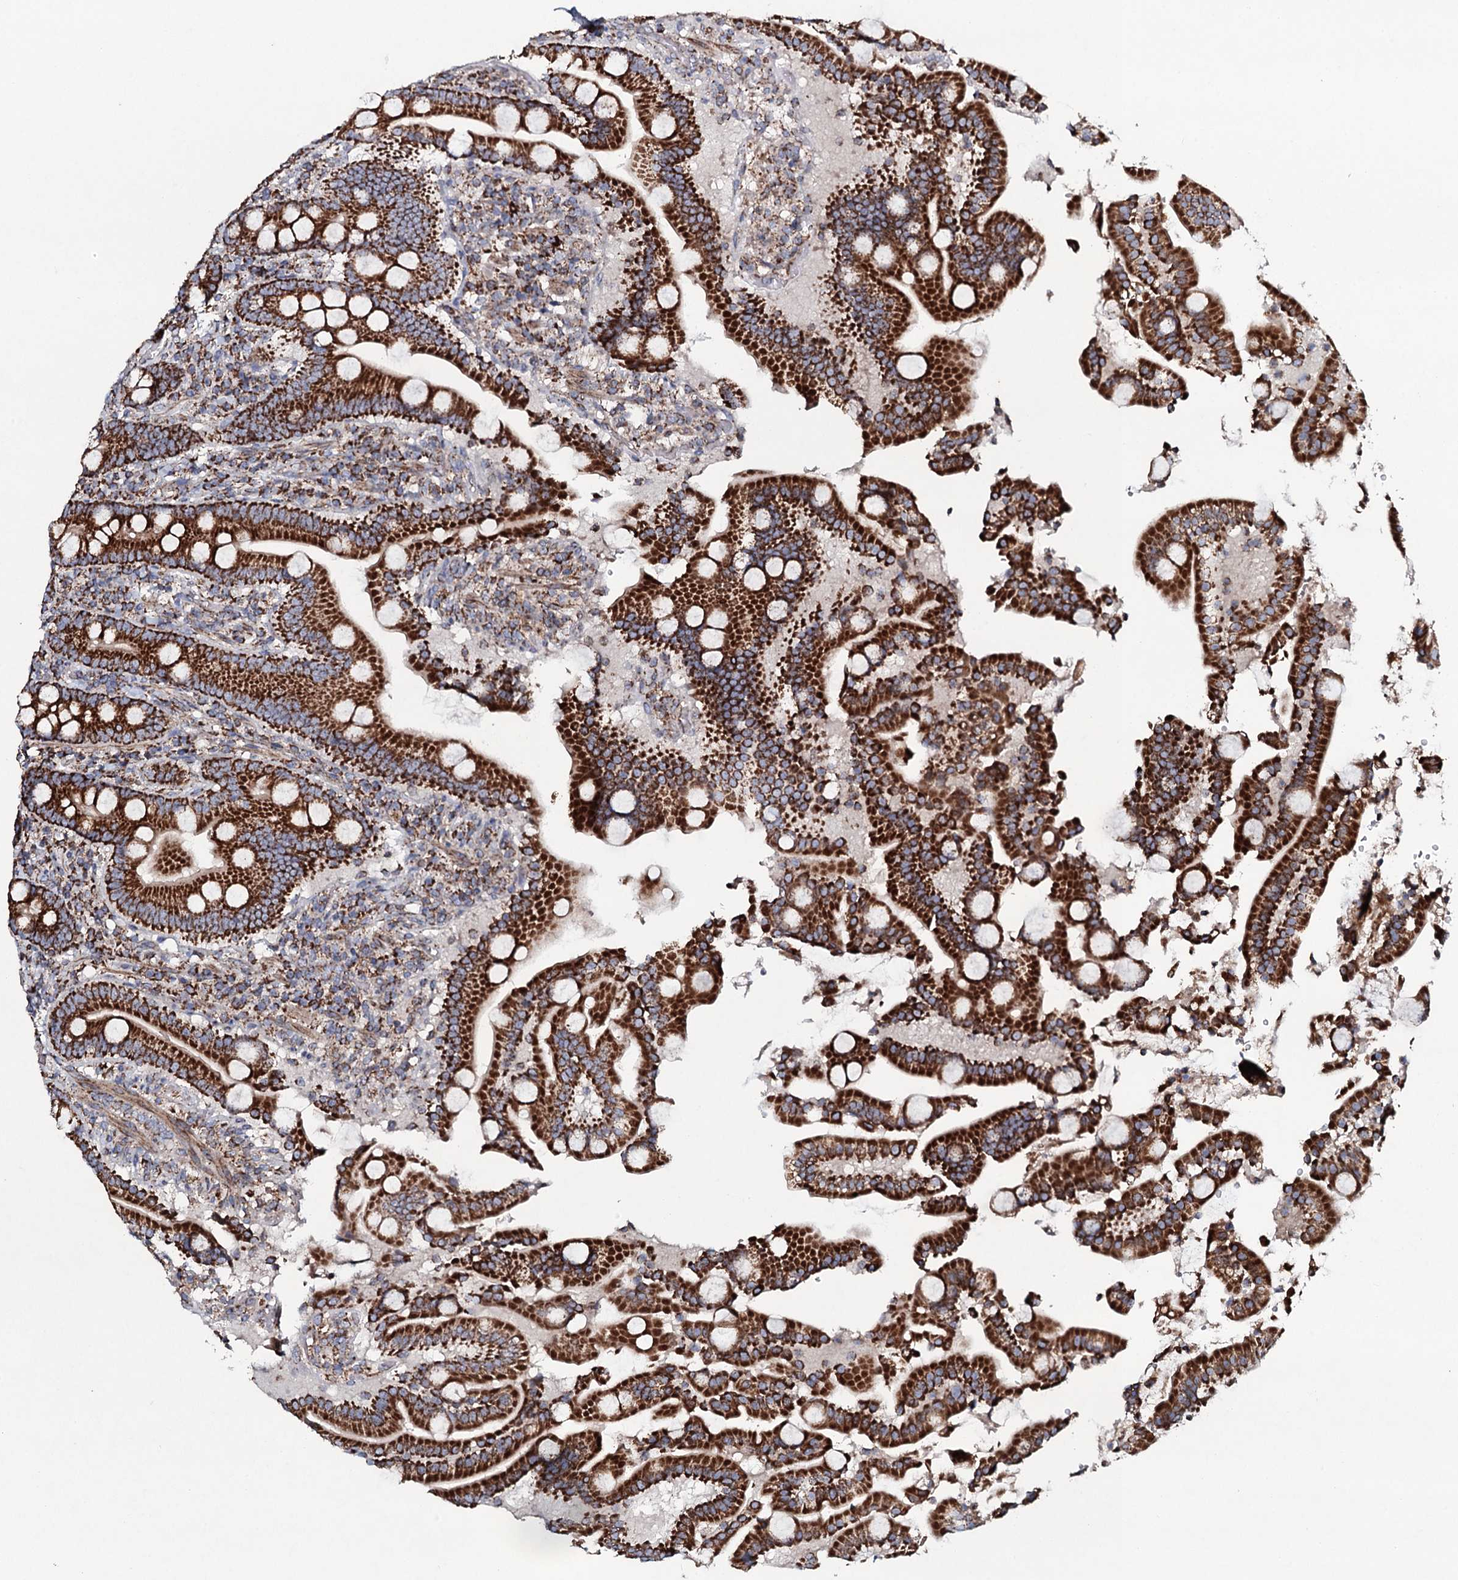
{"staining": {"intensity": "strong", "quantity": ">75%", "location": "cytoplasmic/membranous"}, "tissue": "duodenum", "cell_type": "Glandular cells", "image_type": "normal", "snomed": [{"axis": "morphology", "description": "Normal tissue, NOS"}, {"axis": "topography", "description": "Duodenum"}], "caption": "Immunohistochemistry (IHC) (DAB (3,3'-diaminobenzidine)) staining of unremarkable human duodenum shows strong cytoplasmic/membranous protein expression in approximately >75% of glandular cells. (Brightfield microscopy of DAB IHC at high magnification).", "gene": "EVC2", "patient": {"sex": "male", "age": 55}}